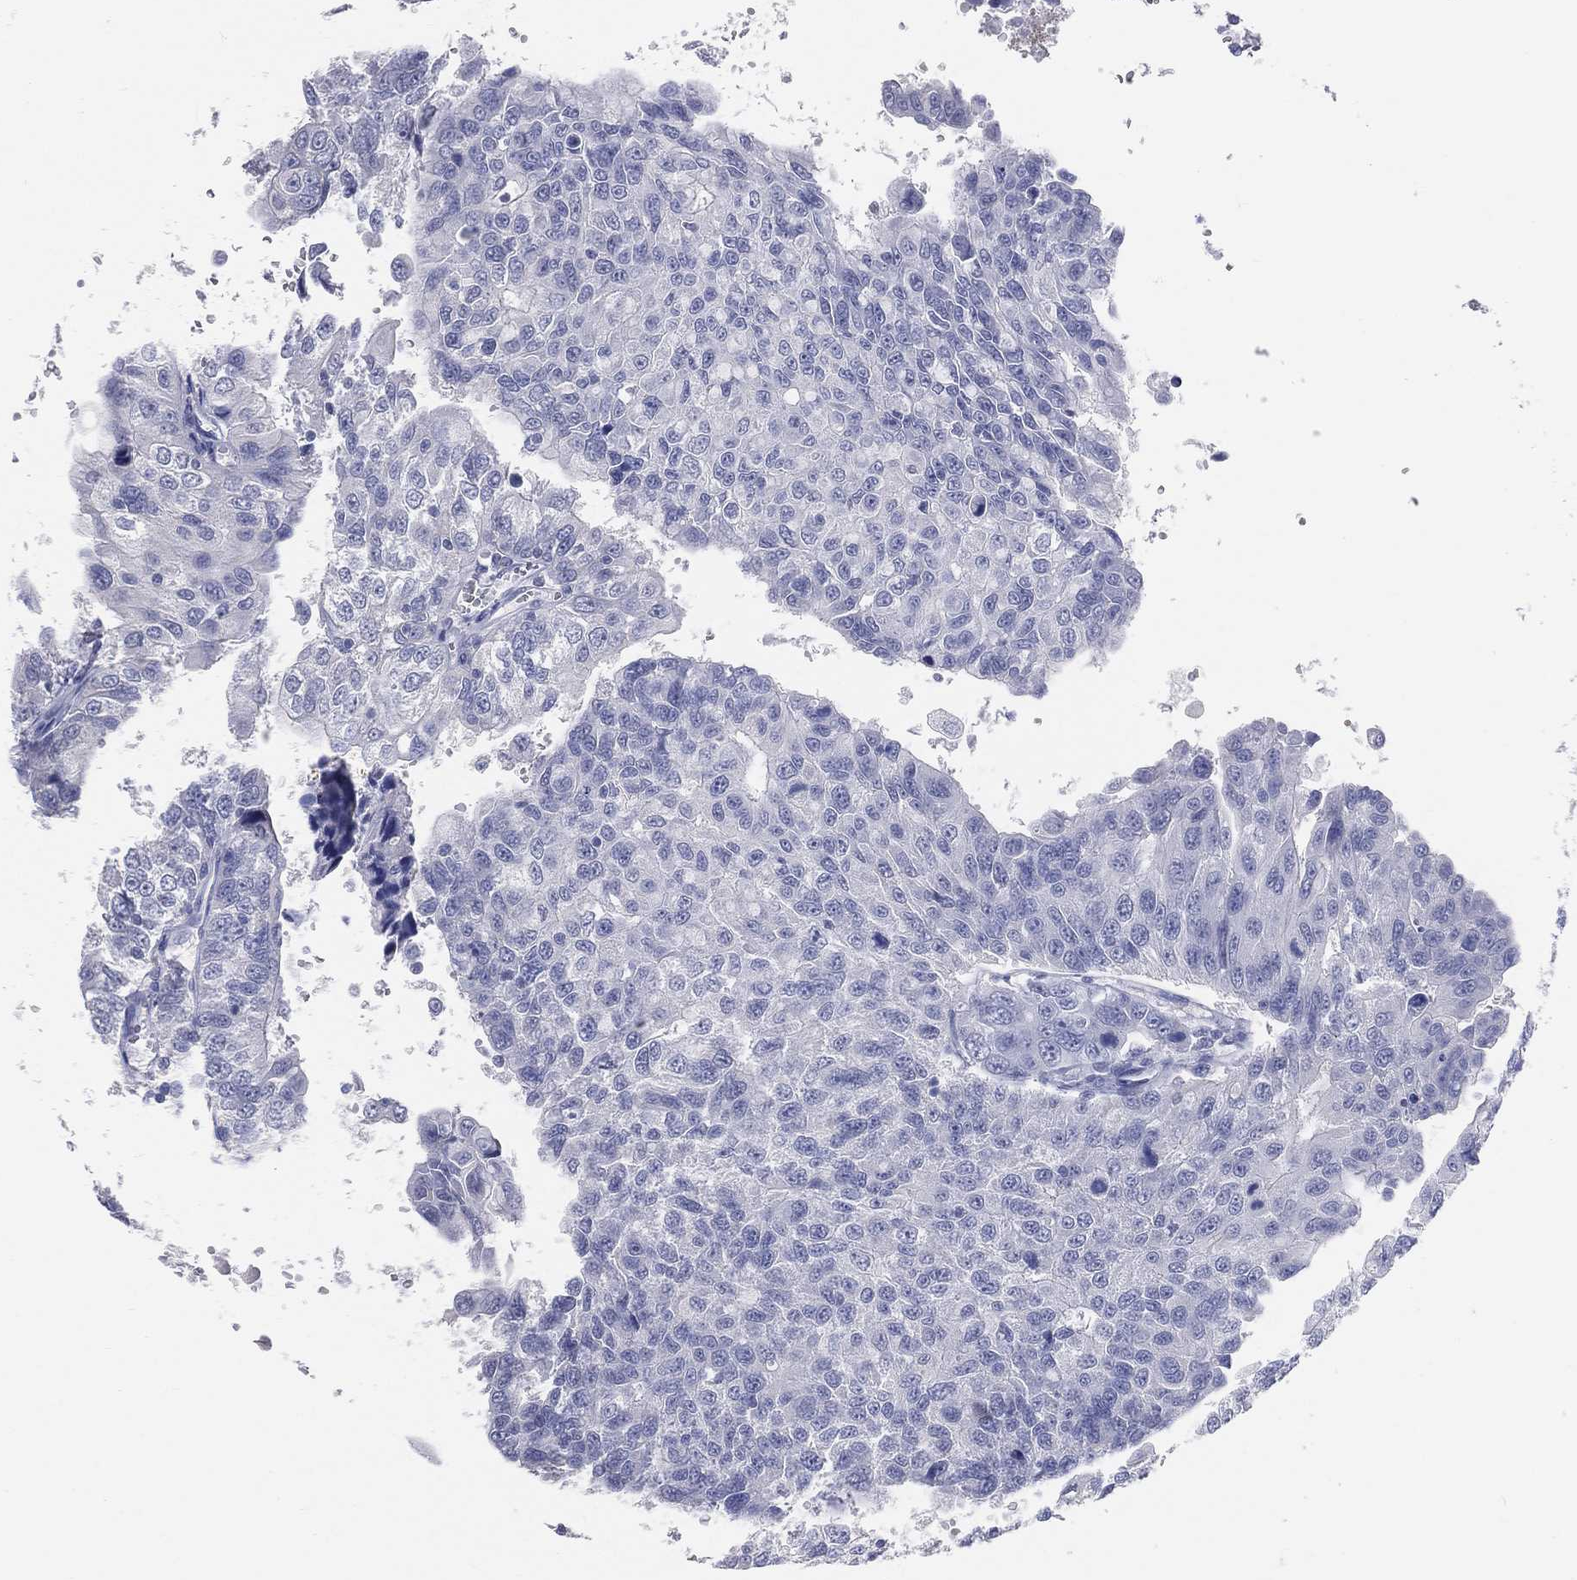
{"staining": {"intensity": "negative", "quantity": "none", "location": "none"}, "tissue": "urothelial cancer", "cell_type": "Tumor cells", "image_type": "cancer", "snomed": [{"axis": "morphology", "description": "Urothelial carcinoma, NOS"}, {"axis": "morphology", "description": "Urothelial carcinoma, High grade"}, {"axis": "topography", "description": "Urinary bladder"}], "caption": "High-grade urothelial carcinoma stained for a protein using immunohistochemistry exhibits no expression tumor cells.", "gene": "LAT", "patient": {"sex": "female", "age": 73}}